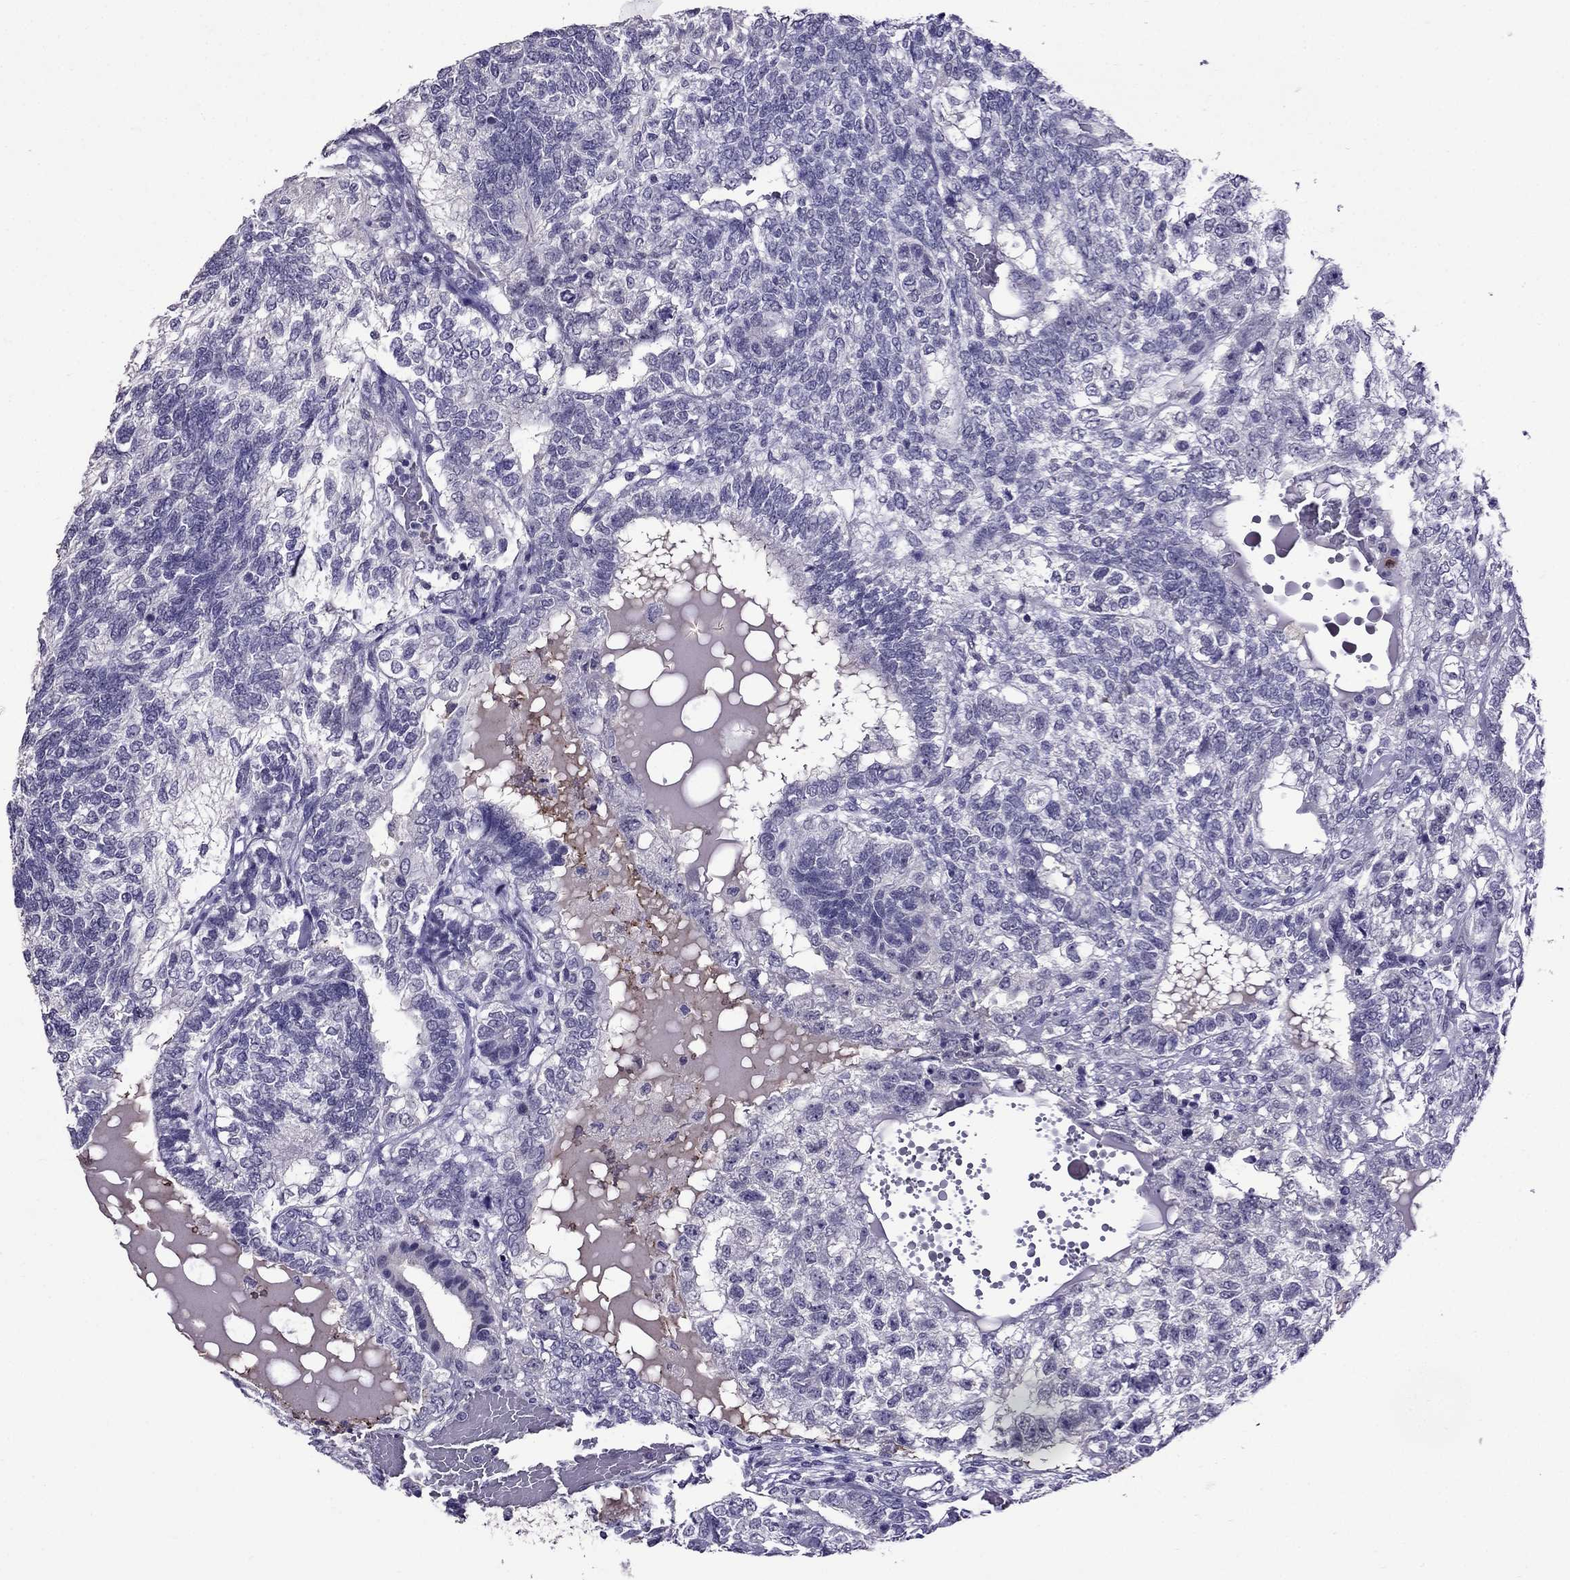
{"staining": {"intensity": "negative", "quantity": "none", "location": "none"}, "tissue": "testis cancer", "cell_type": "Tumor cells", "image_type": "cancer", "snomed": [{"axis": "morphology", "description": "Seminoma, NOS"}, {"axis": "morphology", "description": "Carcinoma, Embryonal, NOS"}, {"axis": "topography", "description": "Testis"}], "caption": "Embryonal carcinoma (testis) stained for a protein using immunohistochemistry (IHC) shows no positivity tumor cells.", "gene": "OLFM4", "patient": {"sex": "male", "age": 41}}